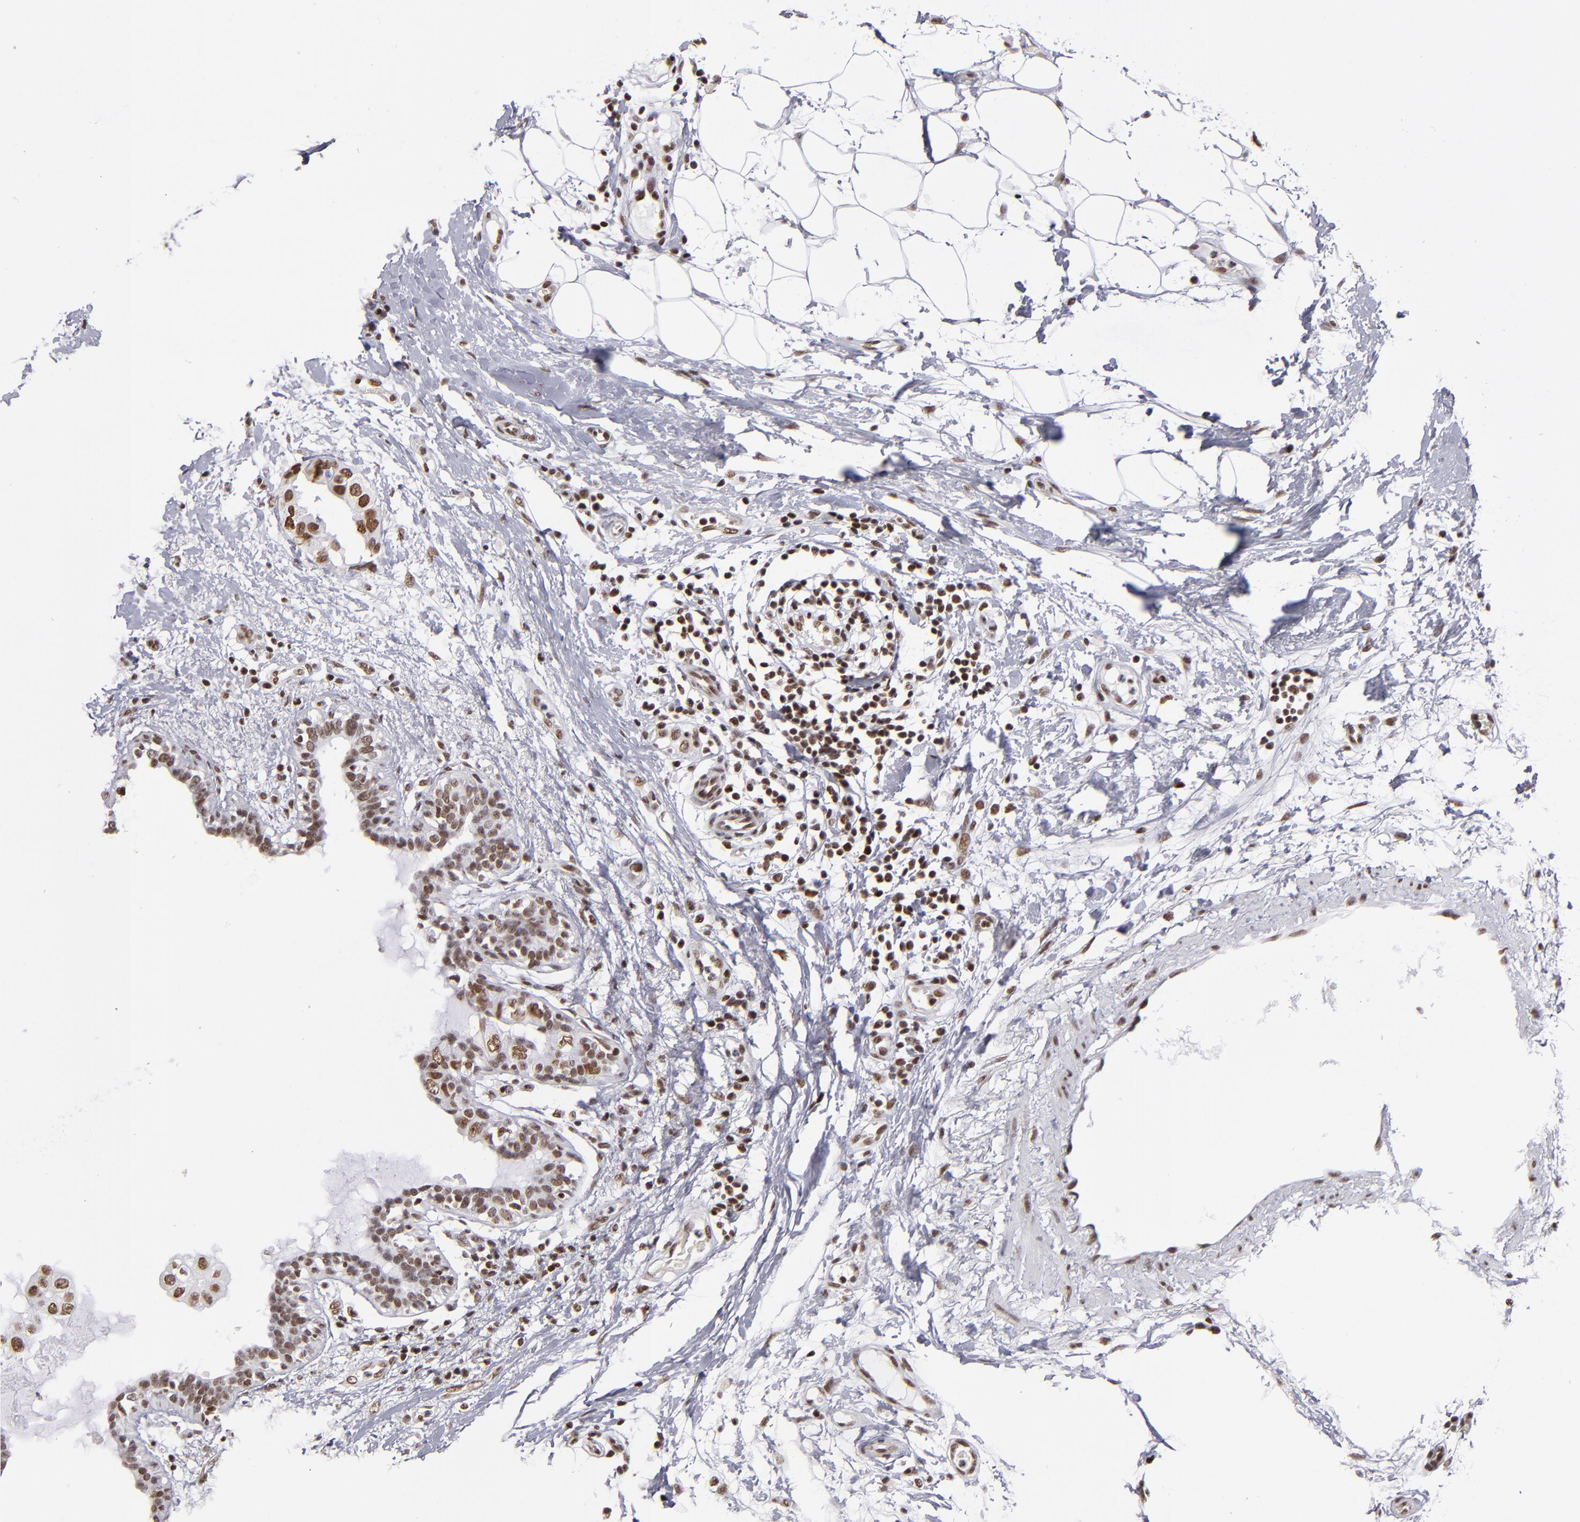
{"staining": {"intensity": "moderate", "quantity": ">75%", "location": "nuclear"}, "tissue": "breast cancer", "cell_type": "Tumor cells", "image_type": "cancer", "snomed": [{"axis": "morphology", "description": "Duct carcinoma"}, {"axis": "topography", "description": "Breast"}], "caption": "Brown immunohistochemical staining in human breast cancer exhibits moderate nuclear staining in about >75% of tumor cells.", "gene": "TERF2", "patient": {"sex": "female", "age": 40}}